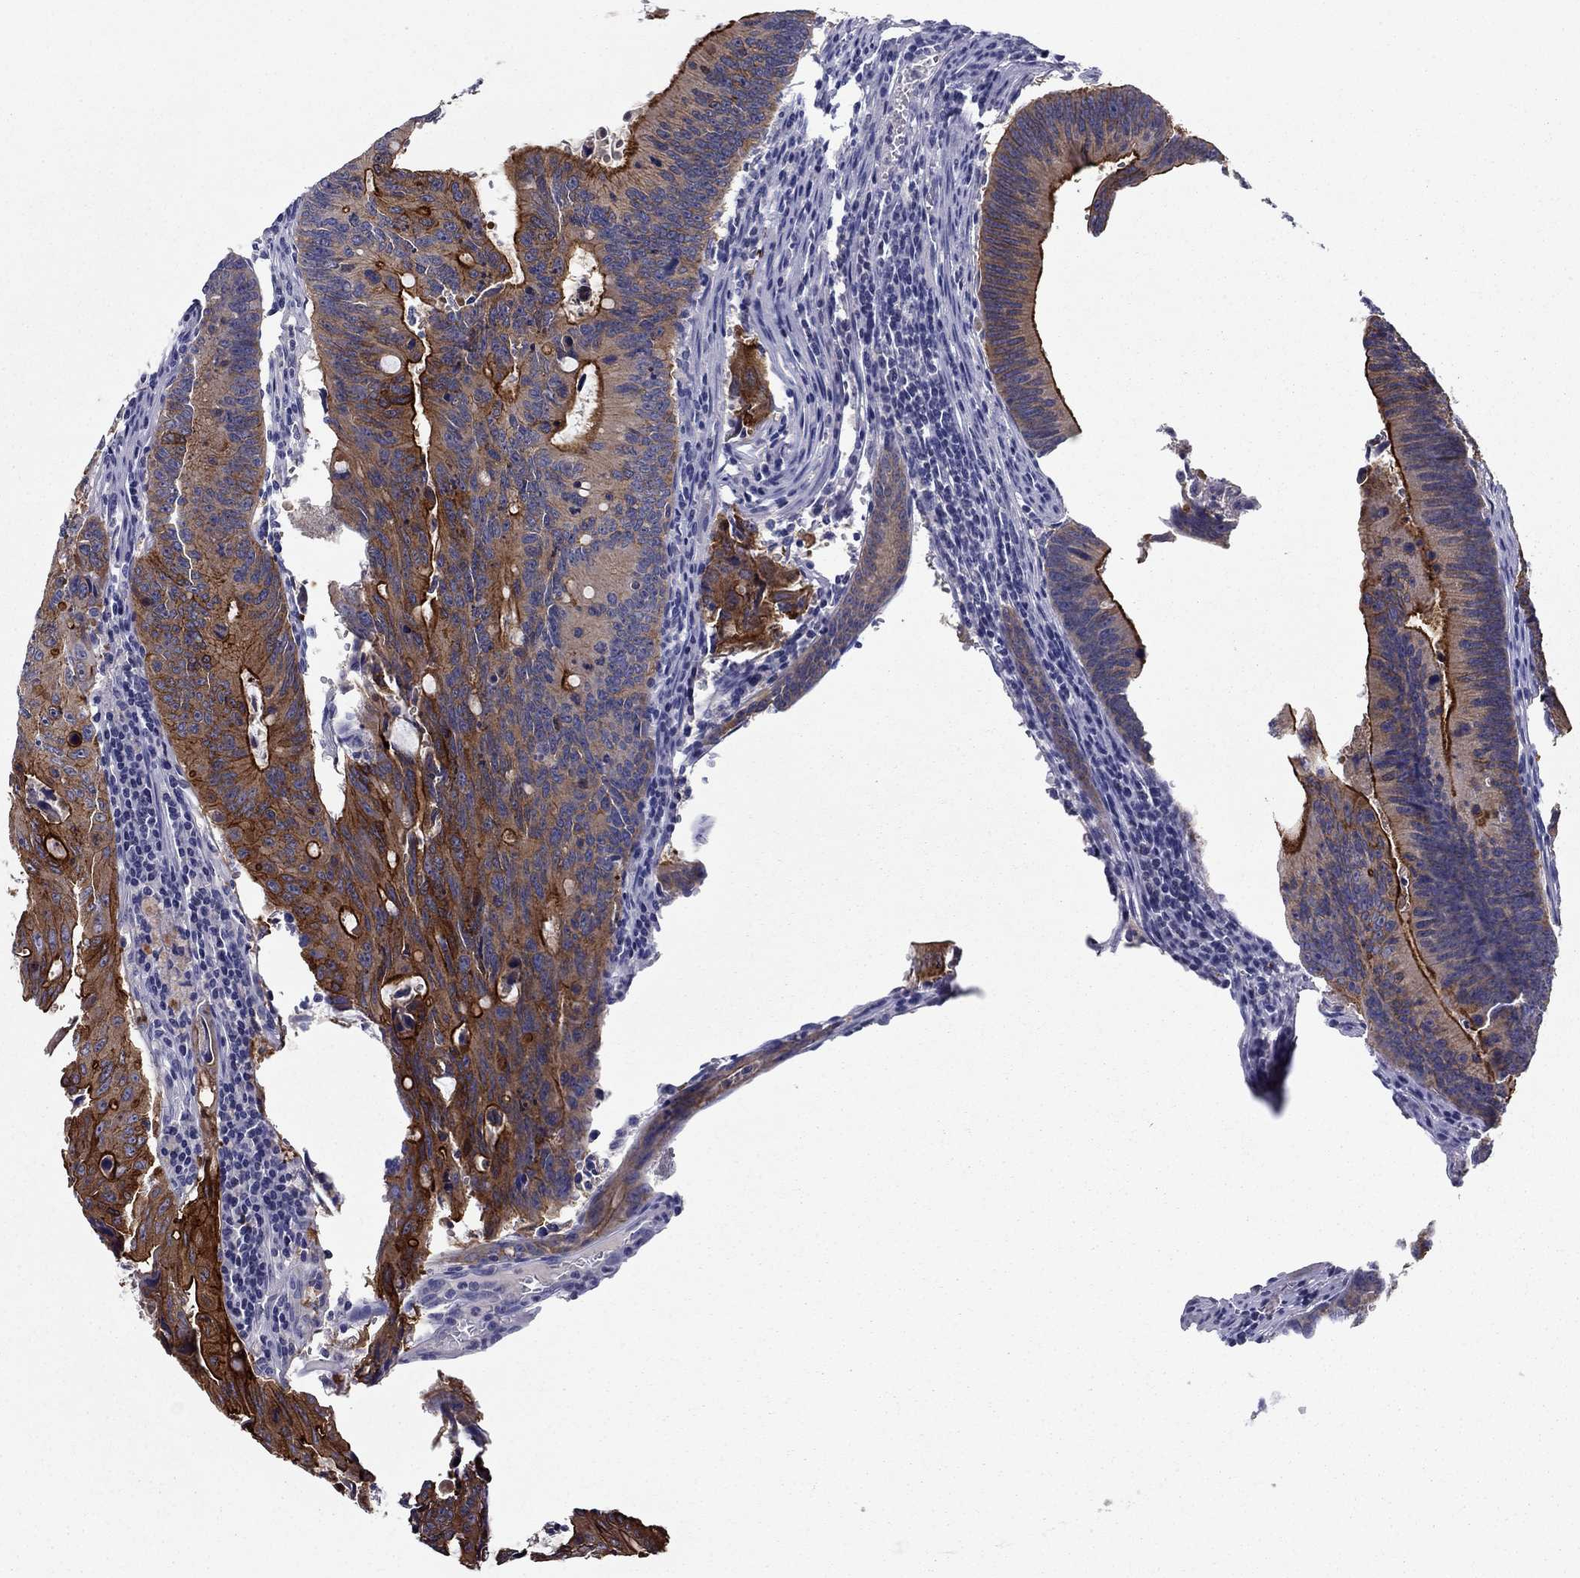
{"staining": {"intensity": "strong", "quantity": "25%-75%", "location": "cytoplasmic/membranous"}, "tissue": "colorectal cancer", "cell_type": "Tumor cells", "image_type": "cancer", "snomed": [{"axis": "morphology", "description": "Adenocarcinoma, NOS"}, {"axis": "topography", "description": "Colon"}], "caption": "Human colorectal adenocarcinoma stained for a protein (brown) reveals strong cytoplasmic/membranous positive expression in approximately 25%-75% of tumor cells.", "gene": "PLS1", "patient": {"sex": "female", "age": 87}}